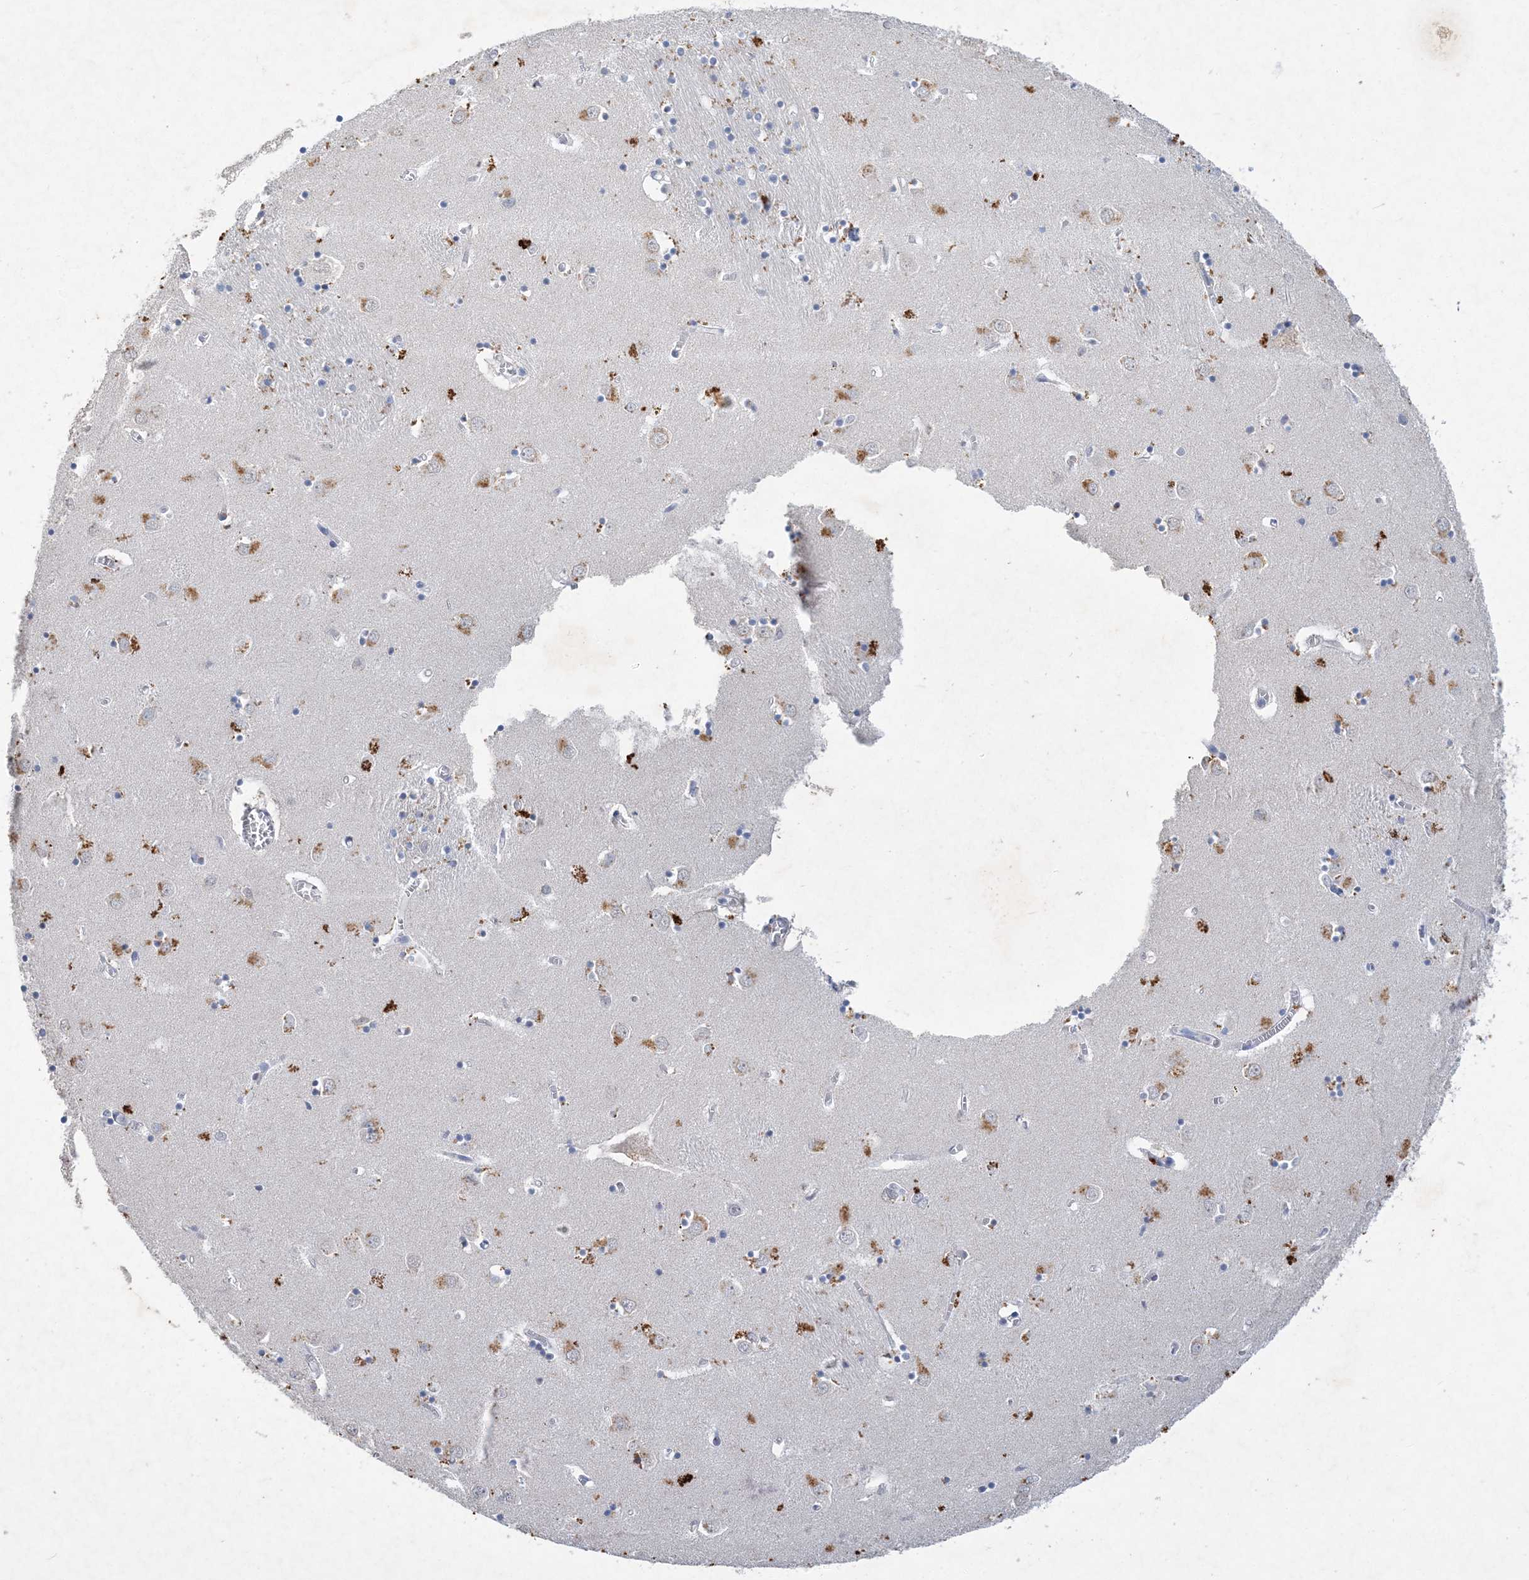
{"staining": {"intensity": "moderate", "quantity": "<25%", "location": "cytoplasmic/membranous"}, "tissue": "caudate", "cell_type": "Glial cells", "image_type": "normal", "snomed": [{"axis": "morphology", "description": "Normal tissue, NOS"}, {"axis": "topography", "description": "Lateral ventricle wall"}], "caption": "Caudate stained for a protein displays moderate cytoplasmic/membranous positivity in glial cells. (IHC, brightfield microscopy, high magnification).", "gene": "C11orf58", "patient": {"sex": "male", "age": 70}}